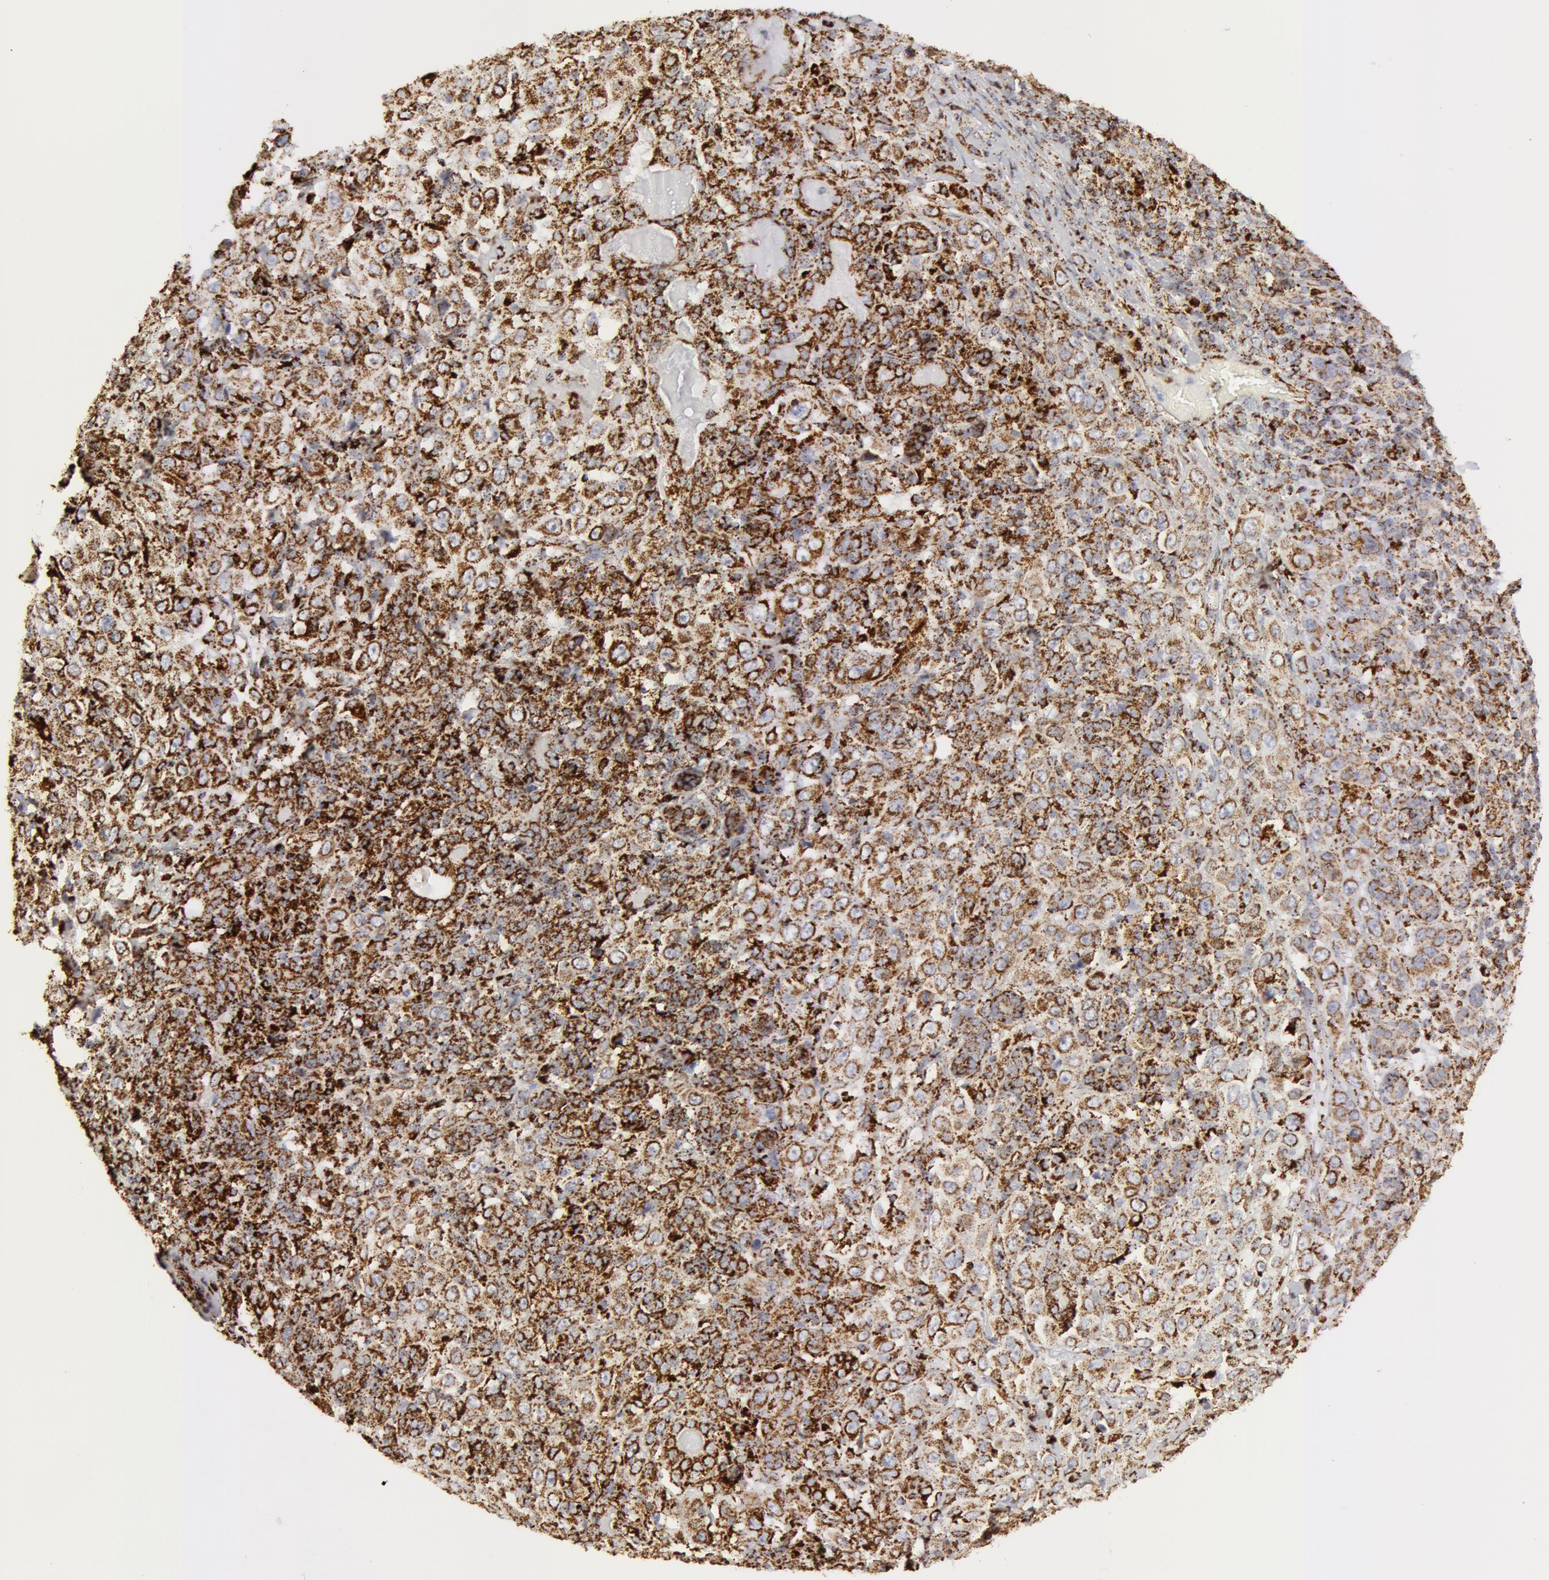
{"staining": {"intensity": "strong", "quantity": ">75%", "location": "cytoplasmic/membranous"}, "tissue": "skin cancer", "cell_type": "Tumor cells", "image_type": "cancer", "snomed": [{"axis": "morphology", "description": "Squamous cell carcinoma, NOS"}, {"axis": "topography", "description": "Skin"}], "caption": "Protein staining of skin cancer (squamous cell carcinoma) tissue demonstrates strong cytoplasmic/membranous staining in about >75% of tumor cells.", "gene": "ATP5F1B", "patient": {"sex": "male", "age": 84}}